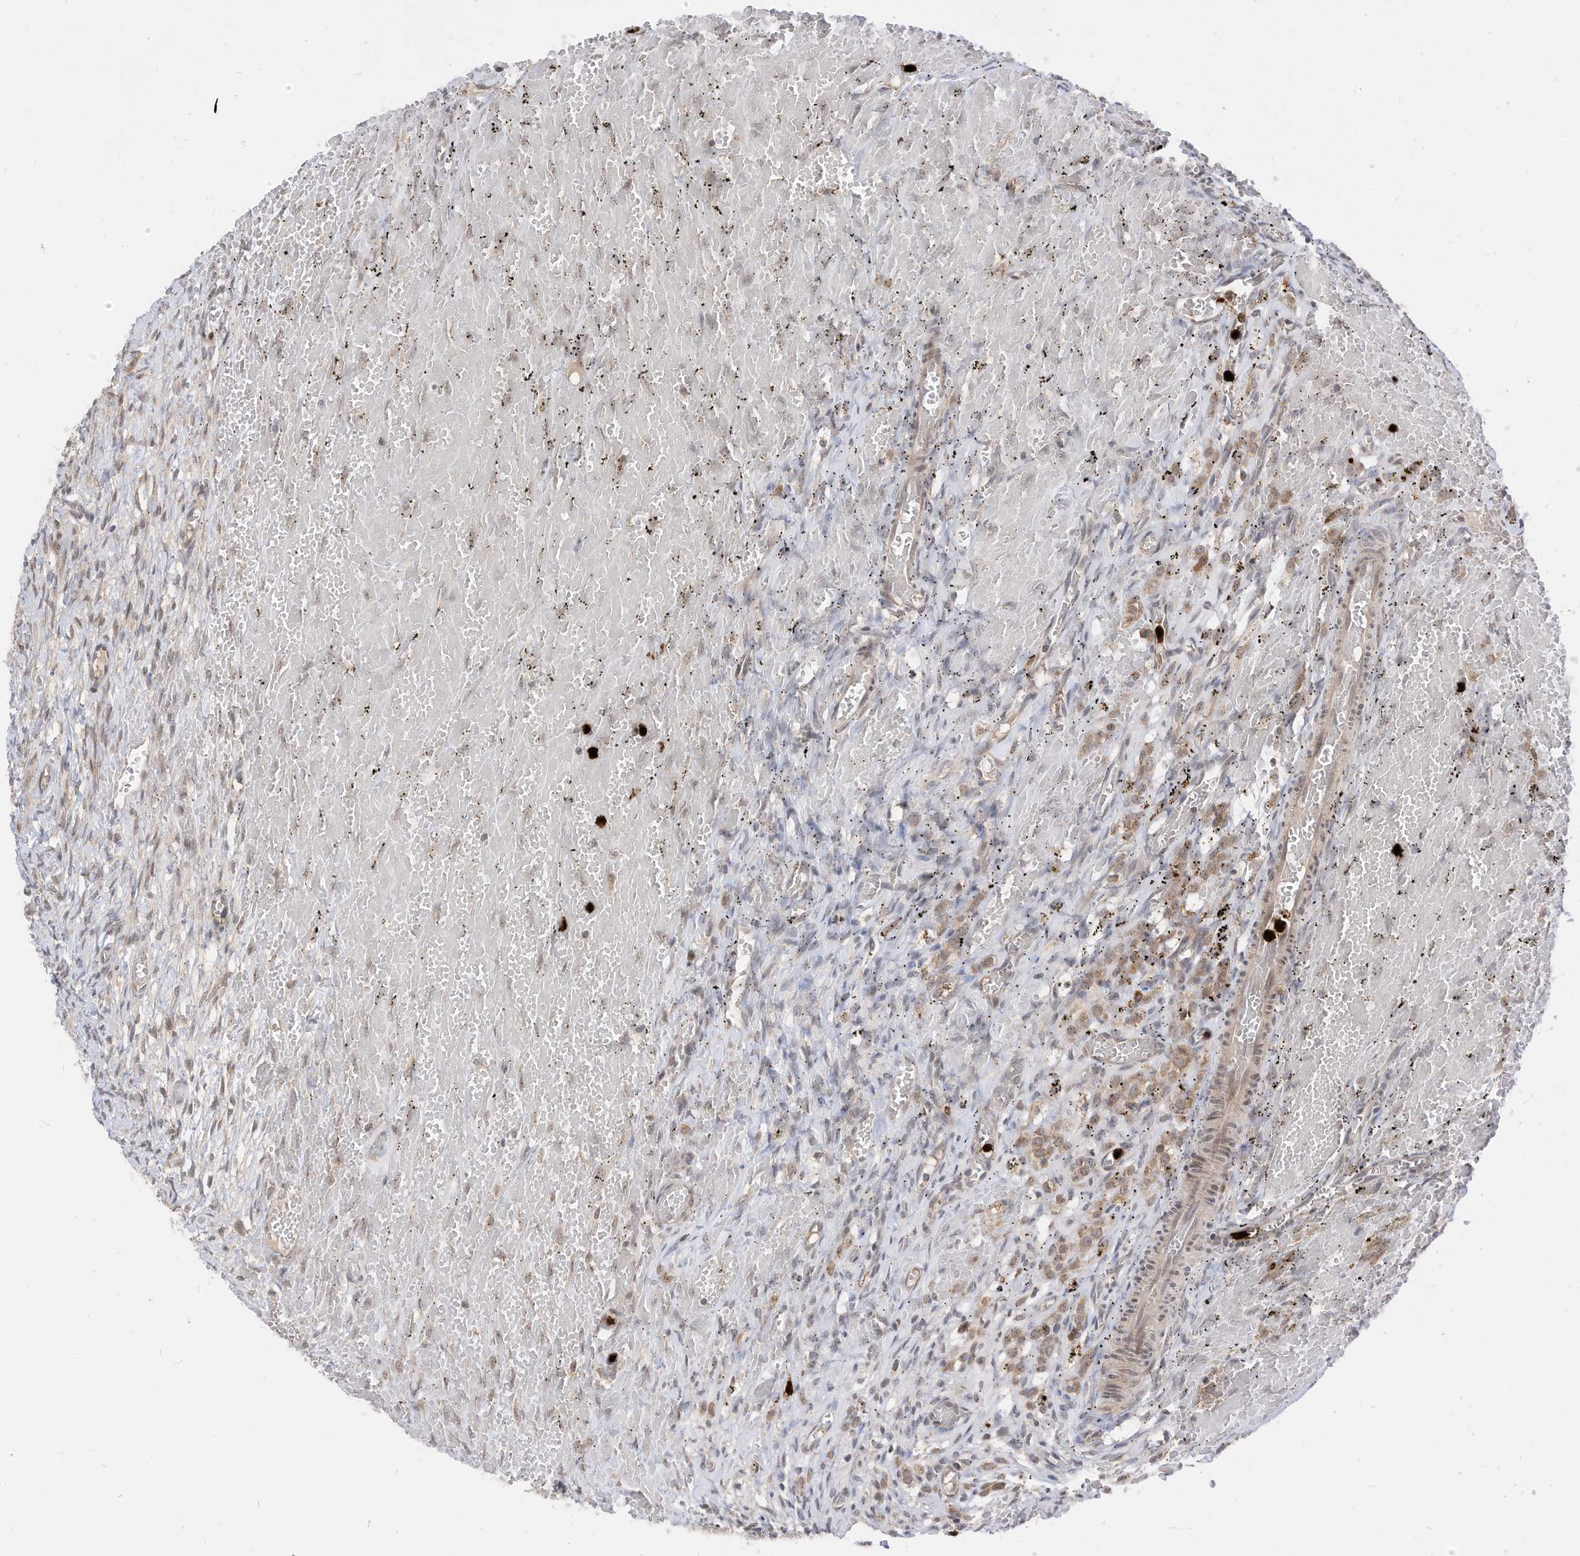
{"staining": {"intensity": "weak", "quantity": "<25%", "location": "cytoplasmic/membranous"}, "tissue": "ovary", "cell_type": "Ovarian stroma cells", "image_type": "normal", "snomed": [{"axis": "morphology", "description": "Adenocarcinoma, NOS"}, {"axis": "topography", "description": "Endometrium"}], "caption": "This is a micrograph of immunohistochemistry staining of benign ovary, which shows no expression in ovarian stroma cells. (Brightfield microscopy of DAB immunohistochemistry (IHC) at high magnification).", "gene": "CNKSR1", "patient": {"sex": "female", "age": 32}}